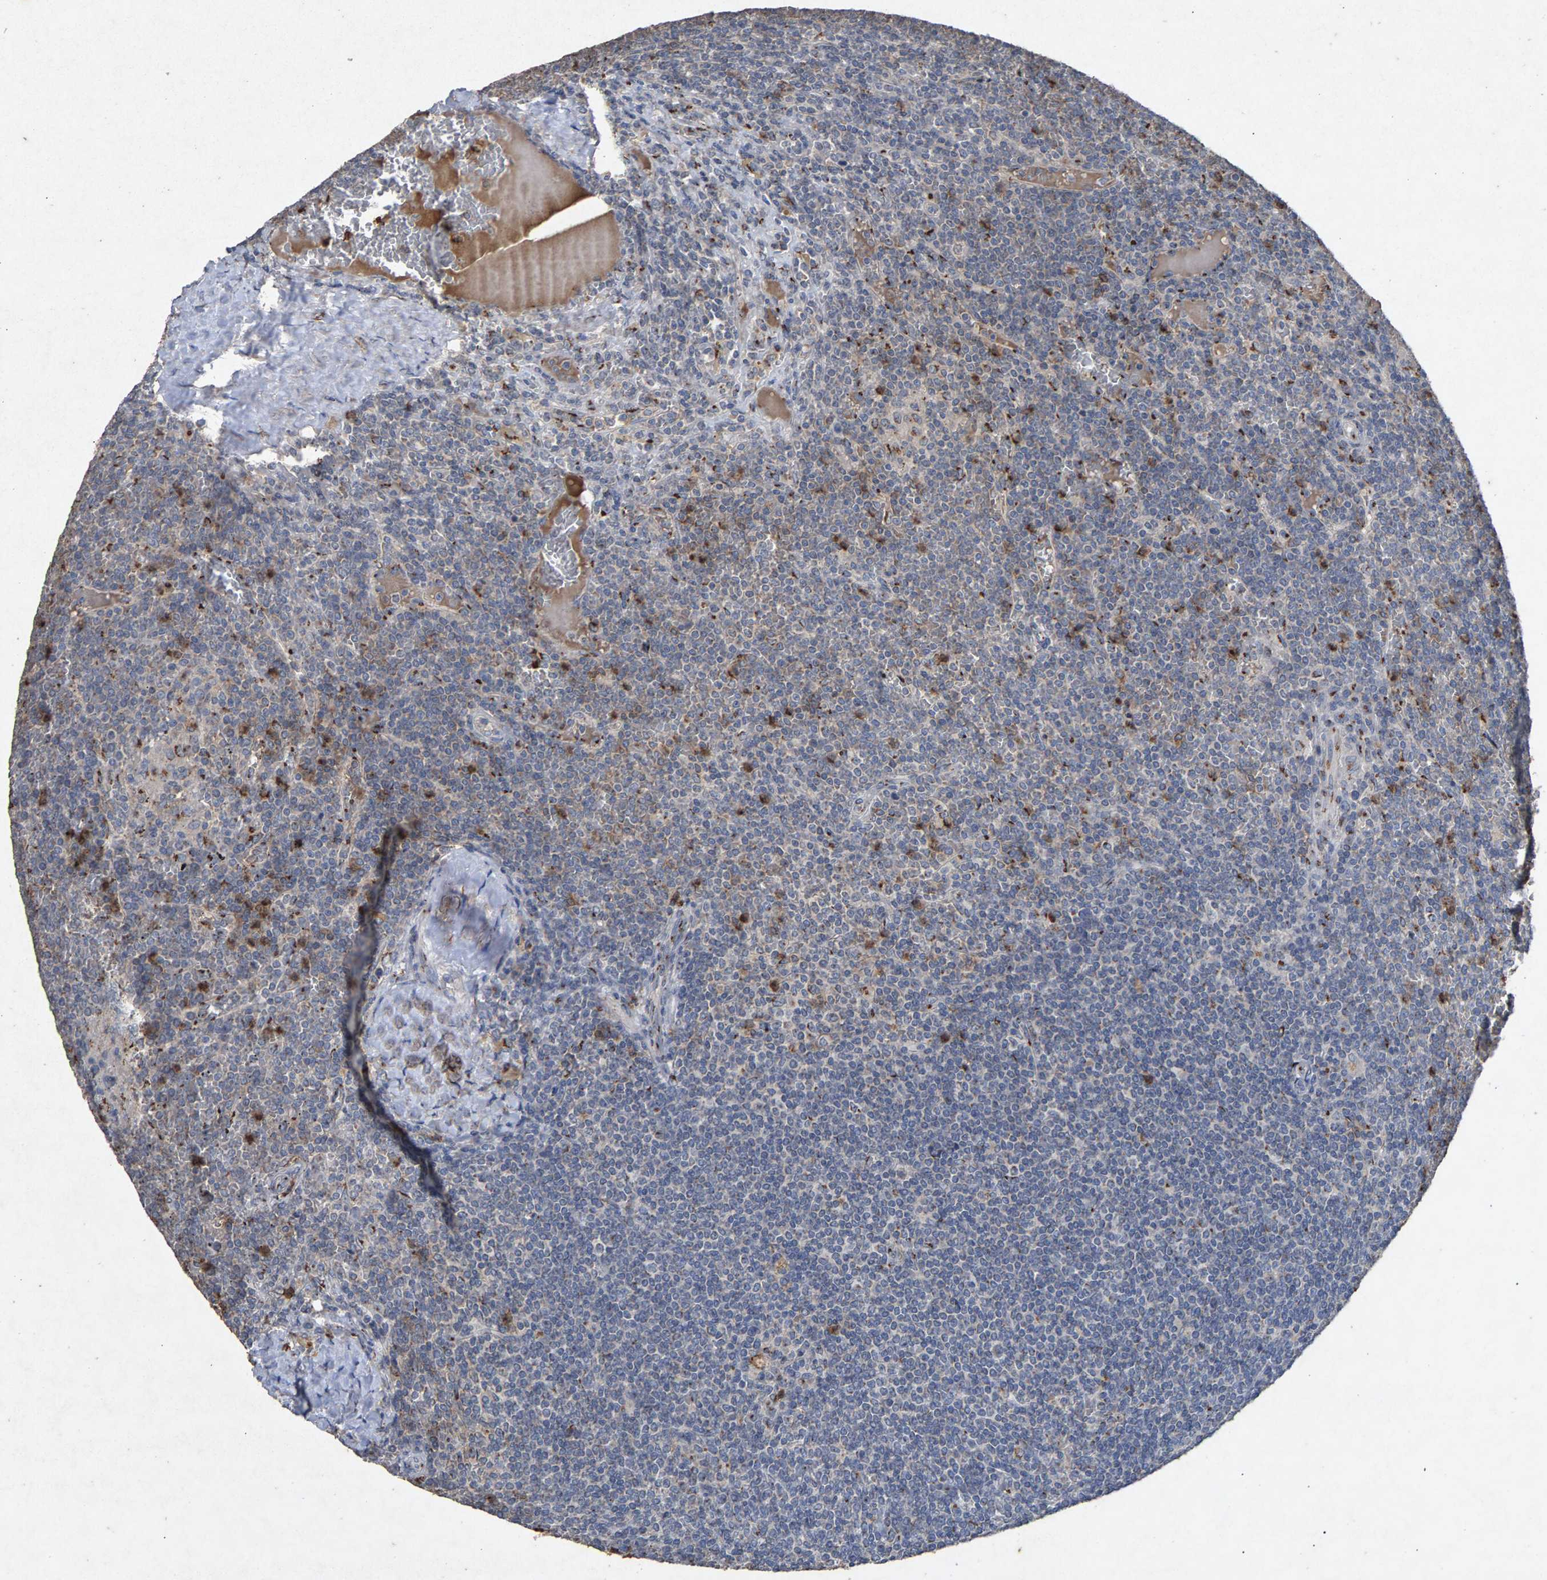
{"staining": {"intensity": "strong", "quantity": "<25%", "location": "cytoplasmic/membranous"}, "tissue": "lymphoma", "cell_type": "Tumor cells", "image_type": "cancer", "snomed": [{"axis": "morphology", "description": "Malignant lymphoma, non-Hodgkin's type, Low grade"}, {"axis": "topography", "description": "Spleen"}], "caption": "Lymphoma stained with DAB IHC demonstrates medium levels of strong cytoplasmic/membranous expression in about <25% of tumor cells. The staining was performed using DAB (3,3'-diaminobenzidine) to visualize the protein expression in brown, while the nuclei were stained in blue with hematoxylin (Magnification: 20x).", "gene": "MAN2A1", "patient": {"sex": "female", "age": 19}}